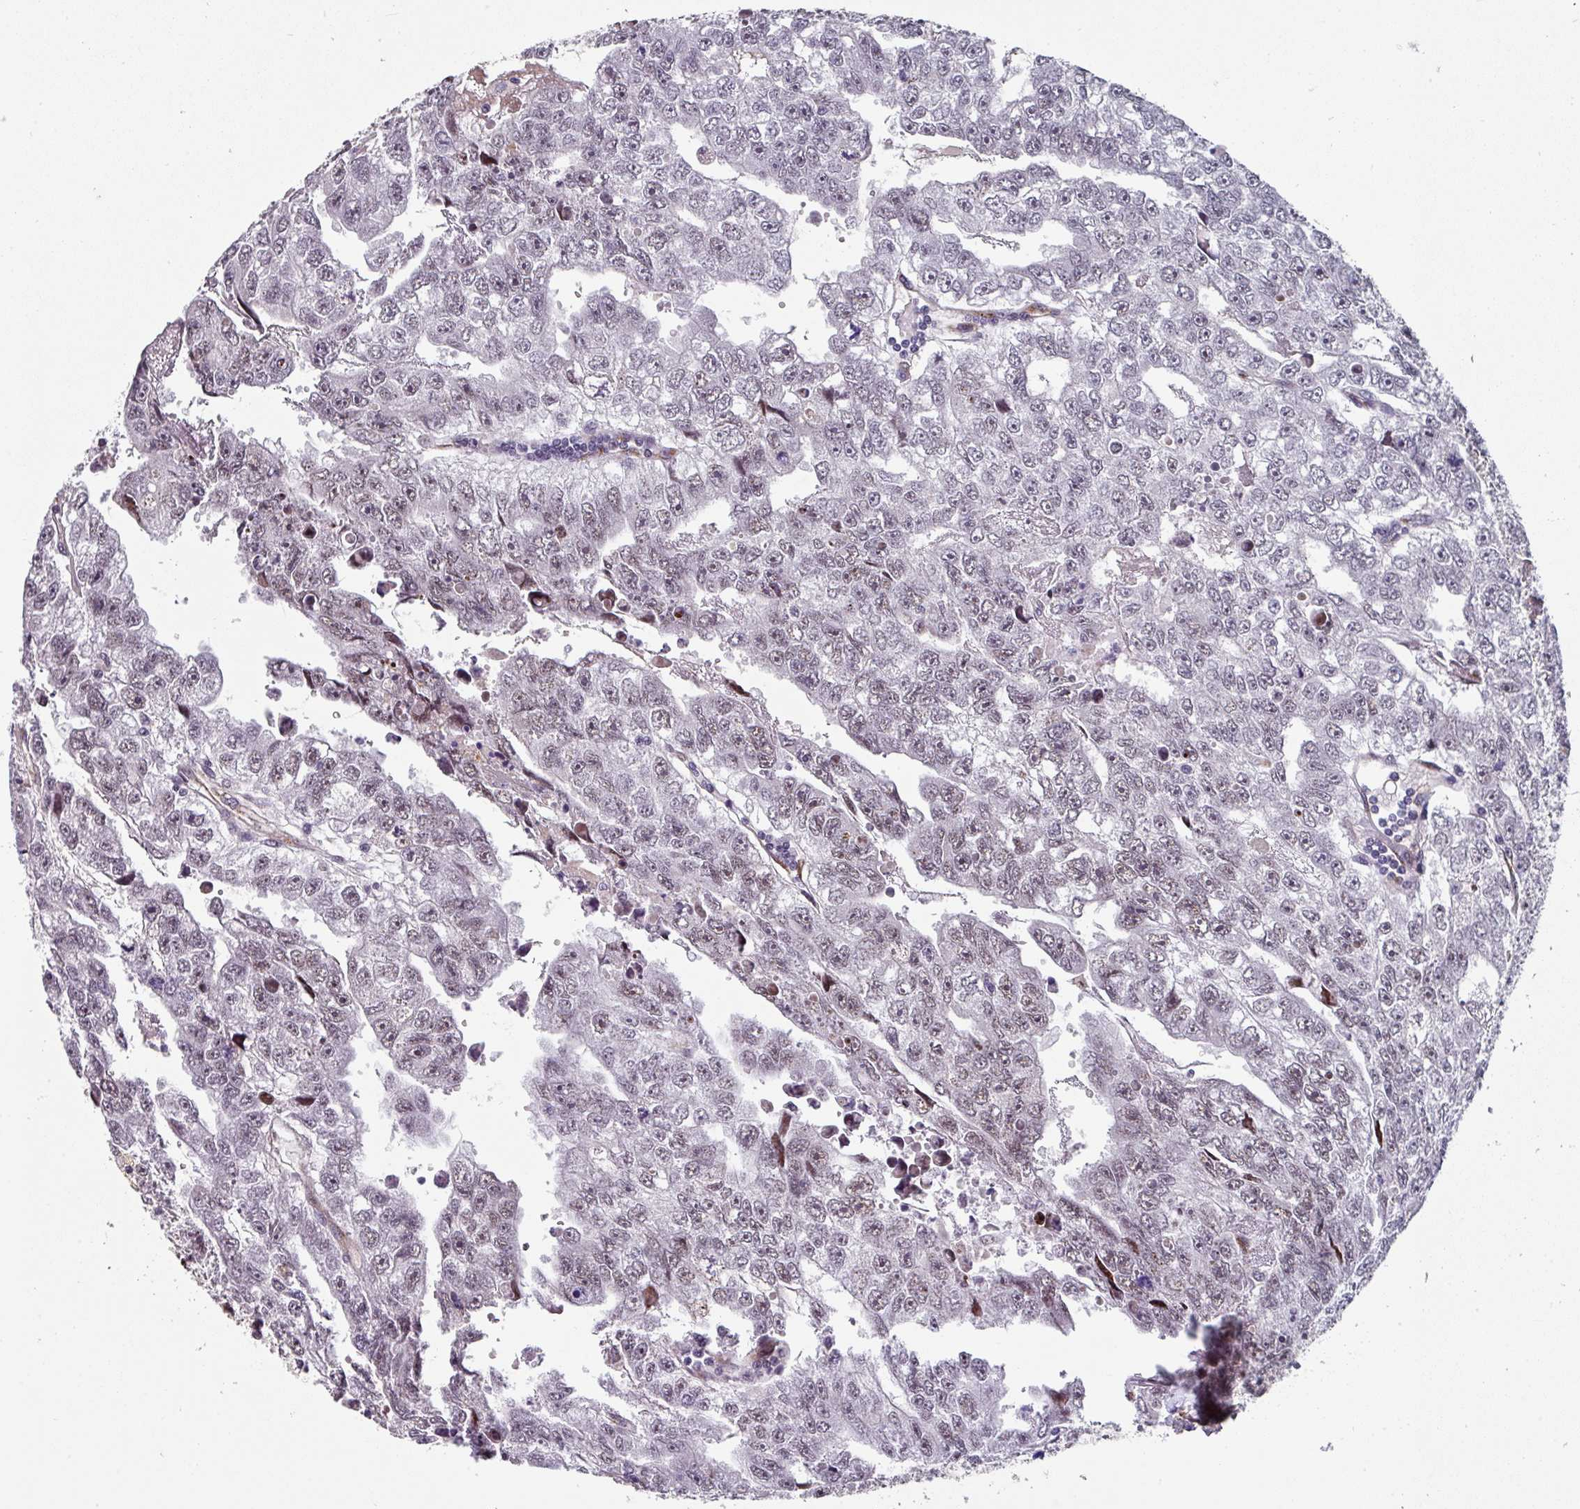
{"staining": {"intensity": "moderate", "quantity": "<25%", "location": "nuclear"}, "tissue": "testis cancer", "cell_type": "Tumor cells", "image_type": "cancer", "snomed": [{"axis": "morphology", "description": "Carcinoma, Embryonal, NOS"}, {"axis": "topography", "description": "Testis"}], "caption": "There is low levels of moderate nuclear expression in tumor cells of testis cancer (embryonal carcinoma), as demonstrated by immunohistochemical staining (brown color).", "gene": "SIDT2", "patient": {"sex": "male", "age": 20}}